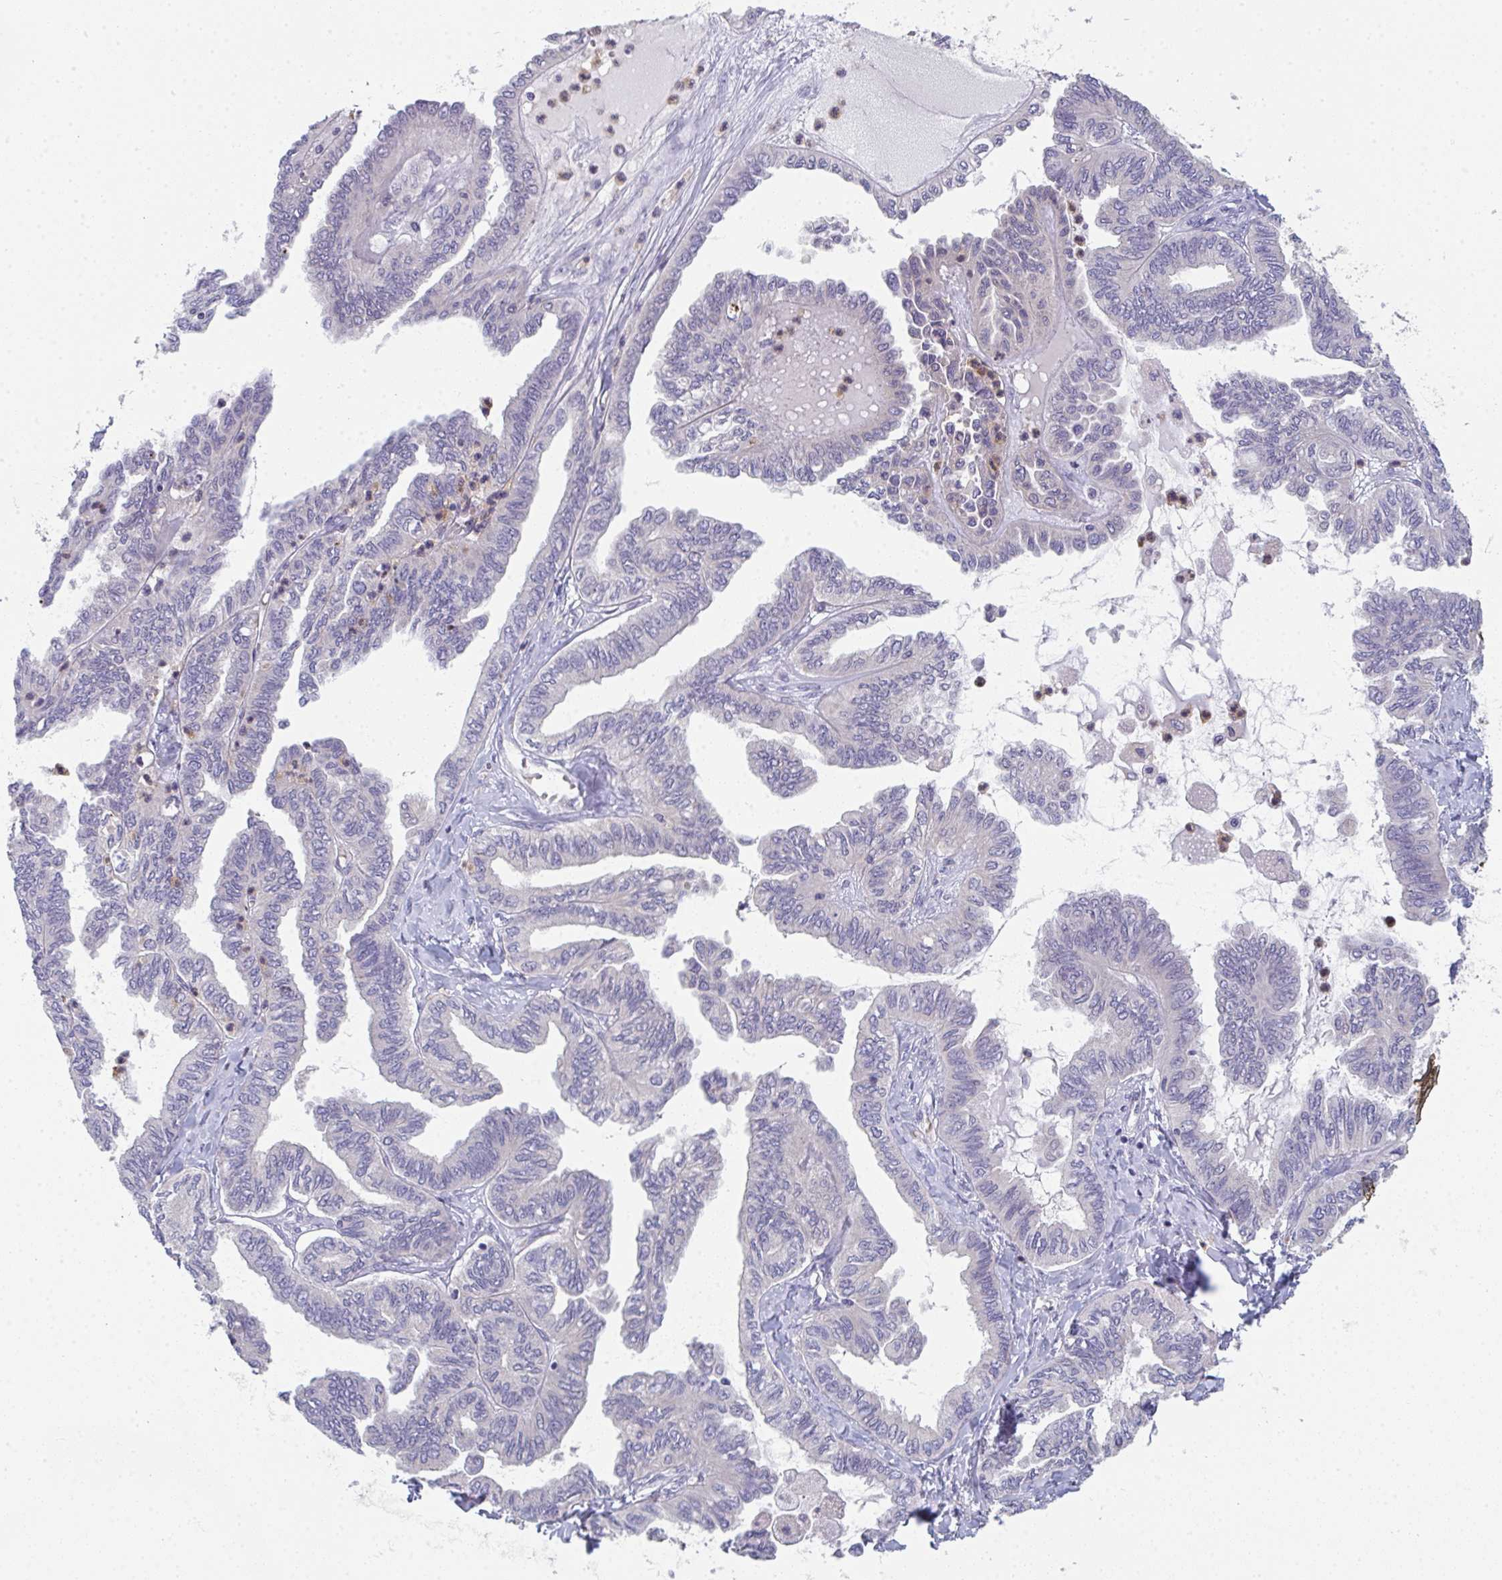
{"staining": {"intensity": "negative", "quantity": "none", "location": "none"}, "tissue": "ovarian cancer", "cell_type": "Tumor cells", "image_type": "cancer", "snomed": [{"axis": "morphology", "description": "Carcinoma, endometroid"}, {"axis": "topography", "description": "Ovary"}], "caption": "Ovarian cancer was stained to show a protein in brown. There is no significant staining in tumor cells.", "gene": "RIOK1", "patient": {"sex": "female", "age": 70}}